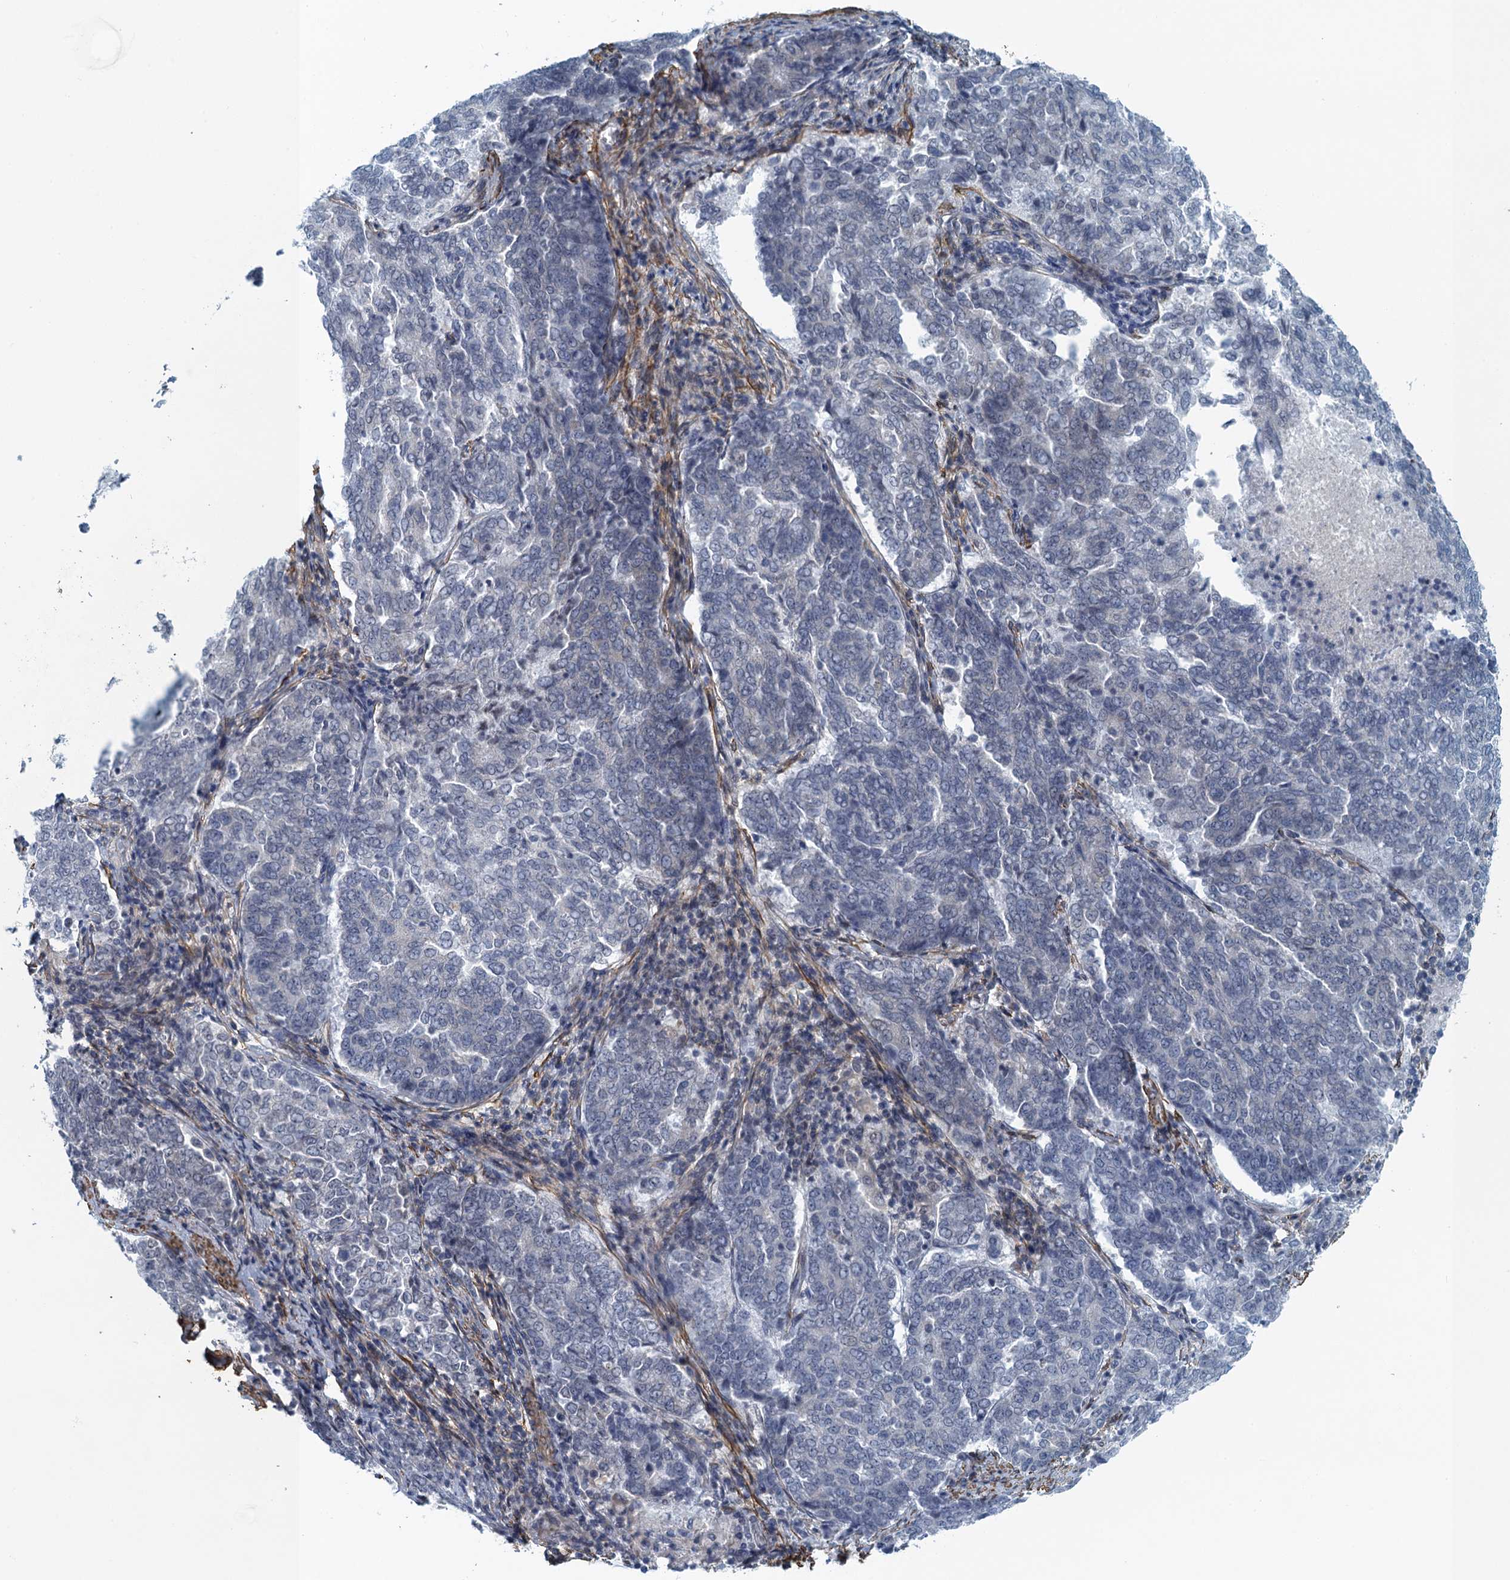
{"staining": {"intensity": "negative", "quantity": "none", "location": "none"}, "tissue": "endometrial cancer", "cell_type": "Tumor cells", "image_type": "cancer", "snomed": [{"axis": "morphology", "description": "Adenocarcinoma, NOS"}, {"axis": "topography", "description": "Endometrium"}], "caption": "Histopathology image shows no protein staining in tumor cells of endometrial cancer tissue.", "gene": "ALG2", "patient": {"sex": "female", "age": 80}}